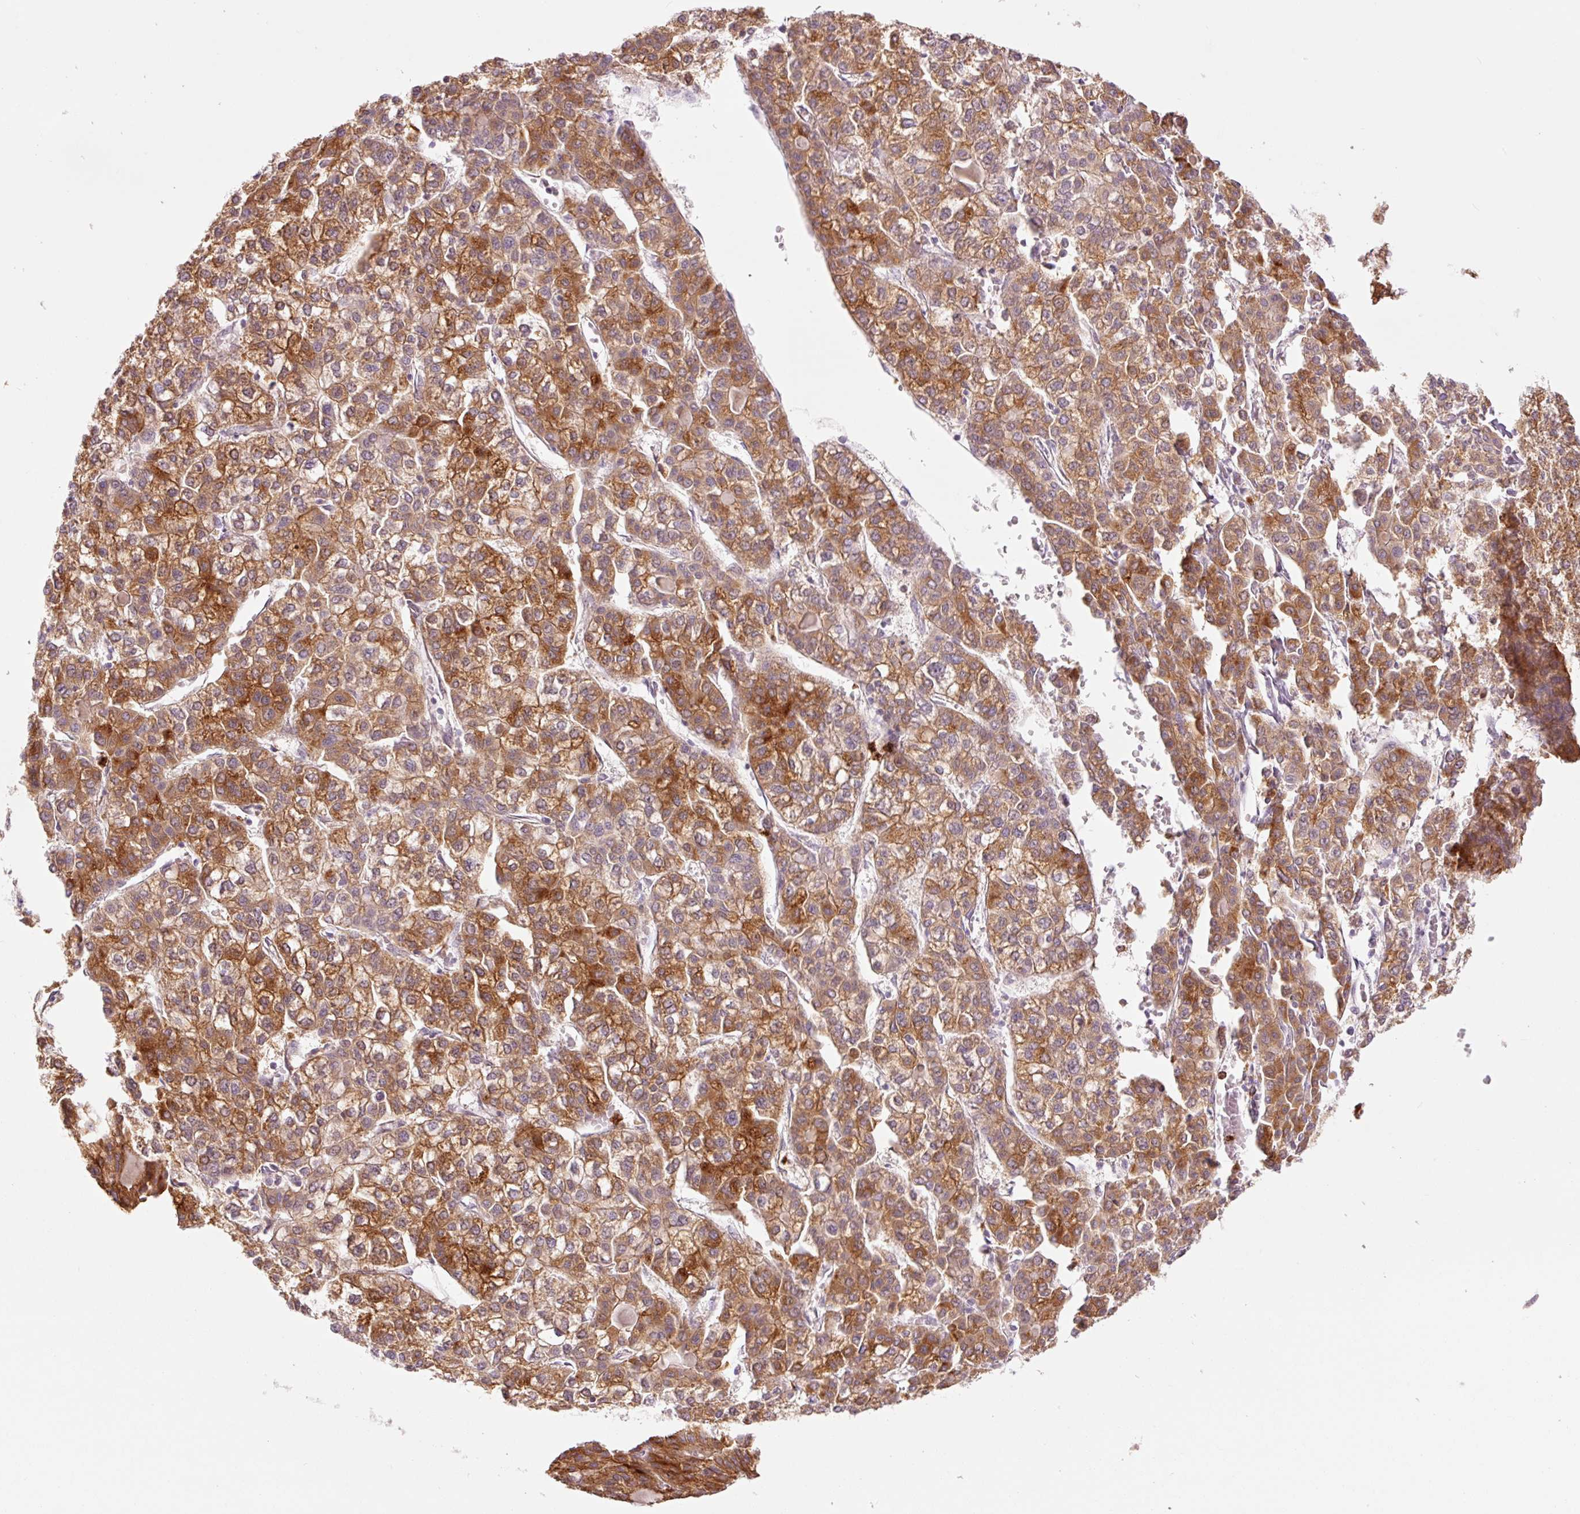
{"staining": {"intensity": "strong", "quantity": ">75%", "location": "cytoplasmic/membranous"}, "tissue": "liver cancer", "cell_type": "Tumor cells", "image_type": "cancer", "snomed": [{"axis": "morphology", "description": "Carcinoma, Hepatocellular, NOS"}, {"axis": "topography", "description": "Liver"}], "caption": "An IHC photomicrograph of neoplastic tissue is shown. Protein staining in brown highlights strong cytoplasmic/membranous positivity in liver cancer (hepatocellular carcinoma) within tumor cells.", "gene": "SH2D6", "patient": {"sex": "female", "age": 43}}